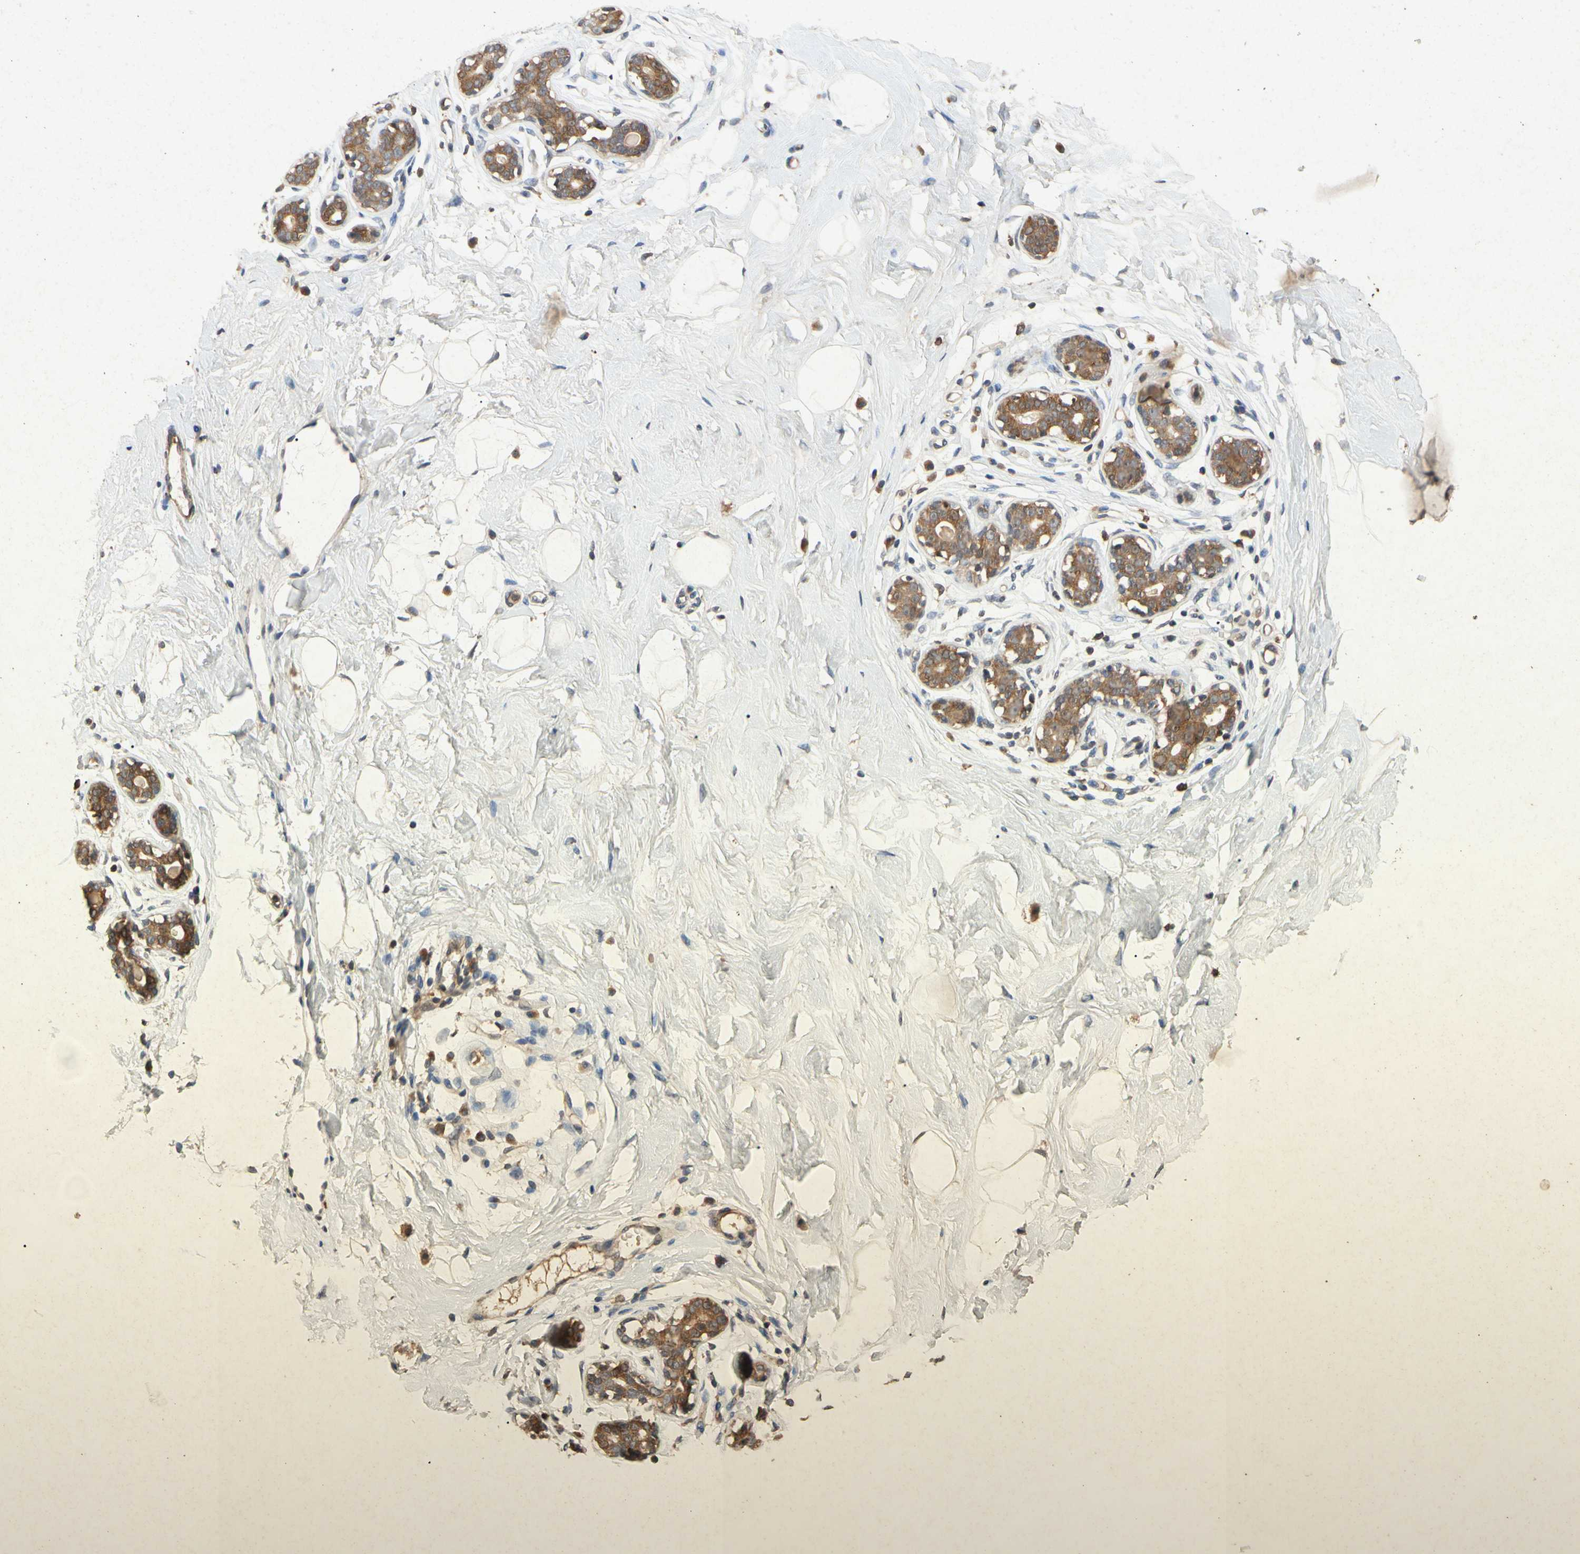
{"staining": {"intensity": "weak", "quantity": "25%-75%", "location": "cytoplasmic/membranous"}, "tissue": "breast", "cell_type": "Adipocytes", "image_type": "normal", "snomed": [{"axis": "morphology", "description": "Normal tissue, NOS"}, {"axis": "topography", "description": "Breast"}], "caption": "Immunohistochemistry histopathology image of unremarkable breast: breast stained using immunohistochemistry reveals low levels of weak protein expression localized specifically in the cytoplasmic/membranous of adipocytes, appearing as a cytoplasmic/membranous brown color.", "gene": "RPS6KA1", "patient": {"sex": "female", "age": 23}}